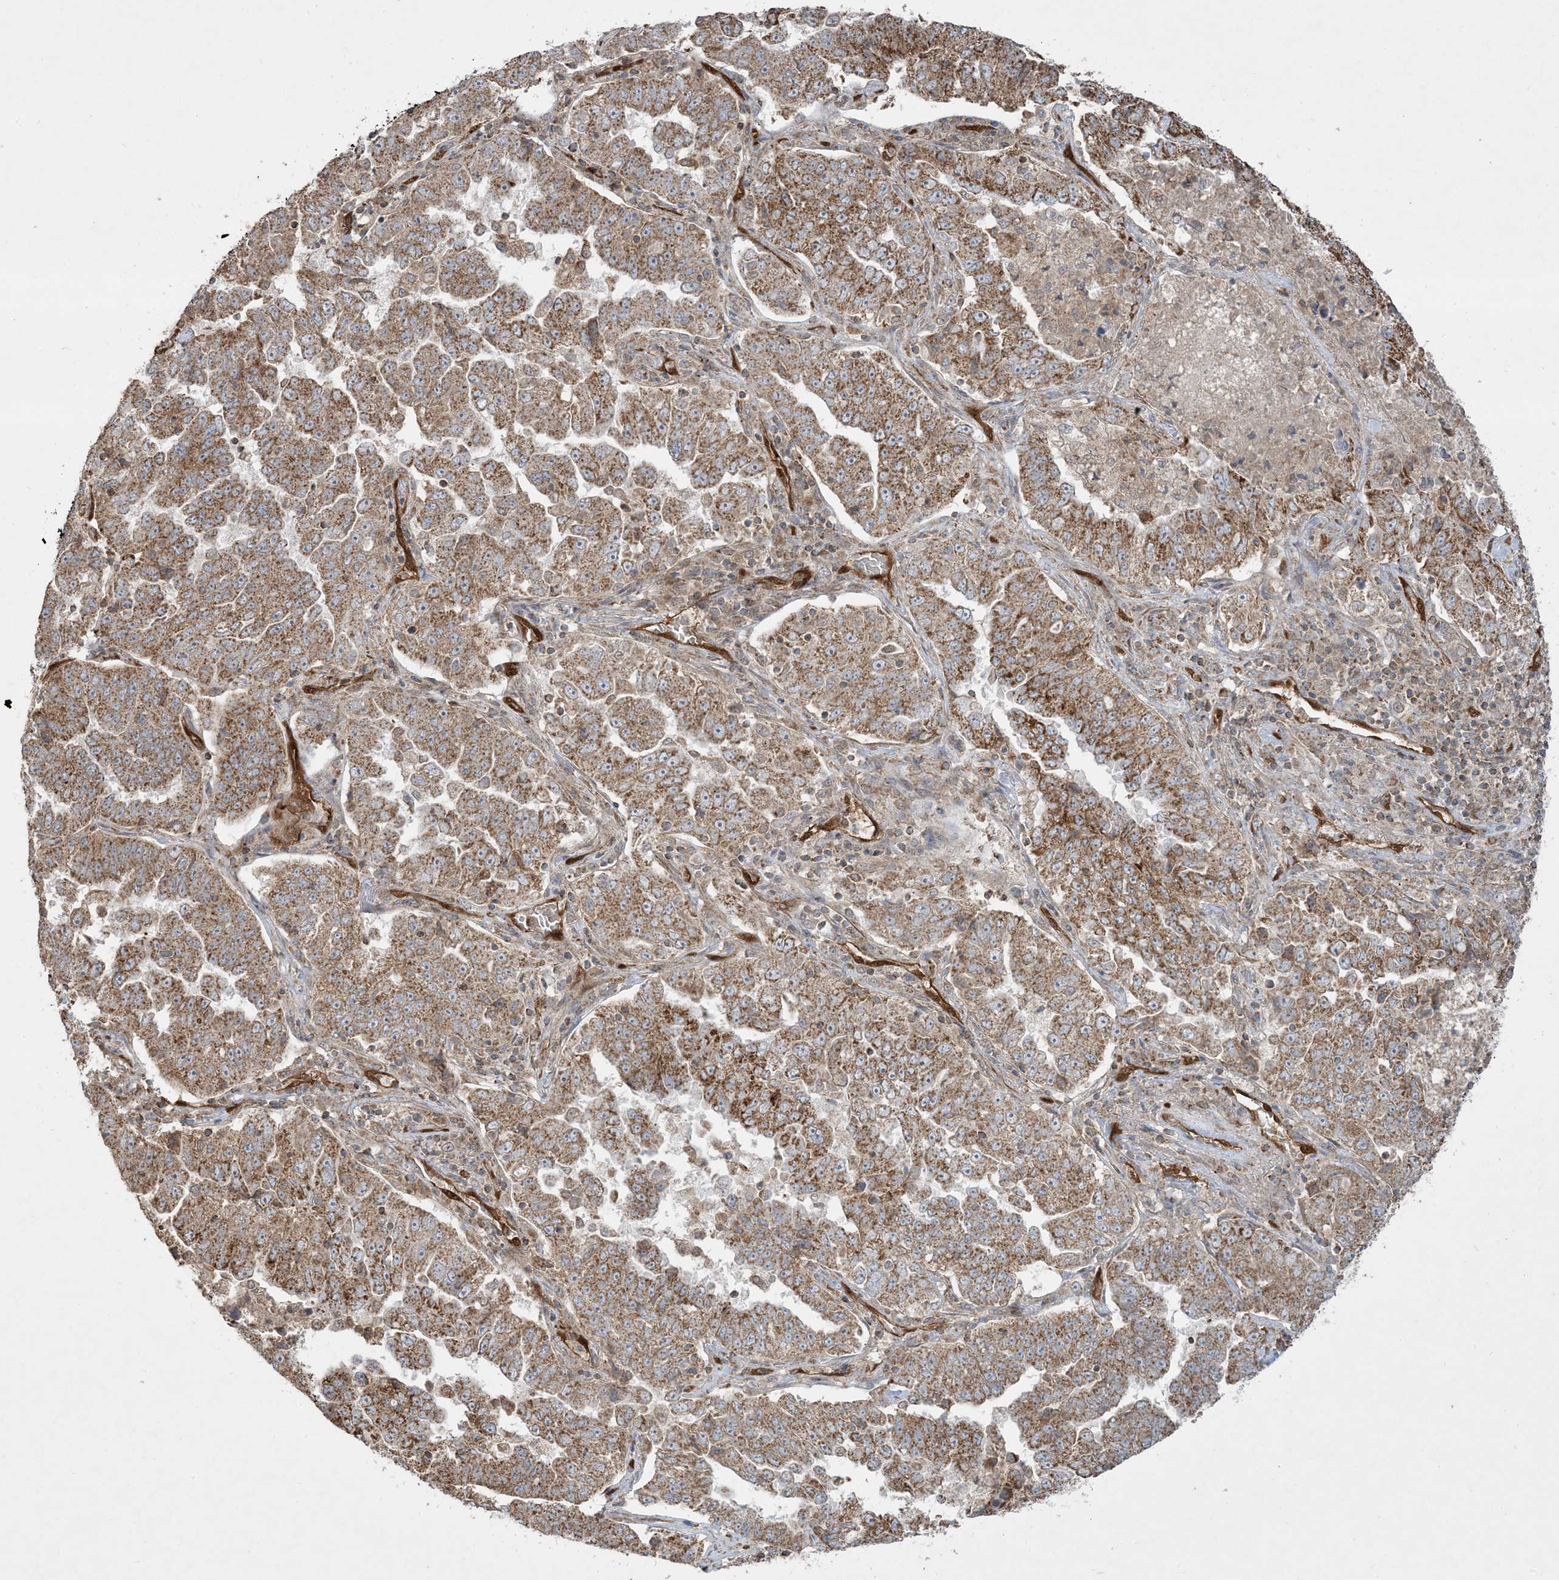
{"staining": {"intensity": "moderate", "quantity": ">75%", "location": "cytoplasmic/membranous"}, "tissue": "lung cancer", "cell_type": "Tumor cells", "image_type": "cancer", "snomed": [{"axis": "morphology", "description": "Adenocarcinoma, NOS"}, {"axis": "topography", "description": "Lung"}], "caption": "Lung cancer (adenocarcinoma) stained with a brown dye shows moderate cytoplasmic/membranous positive expression in about >75% of tumor cells.", "gene": "PPM1F", "patient": {"sex": "female", "age": 51}}